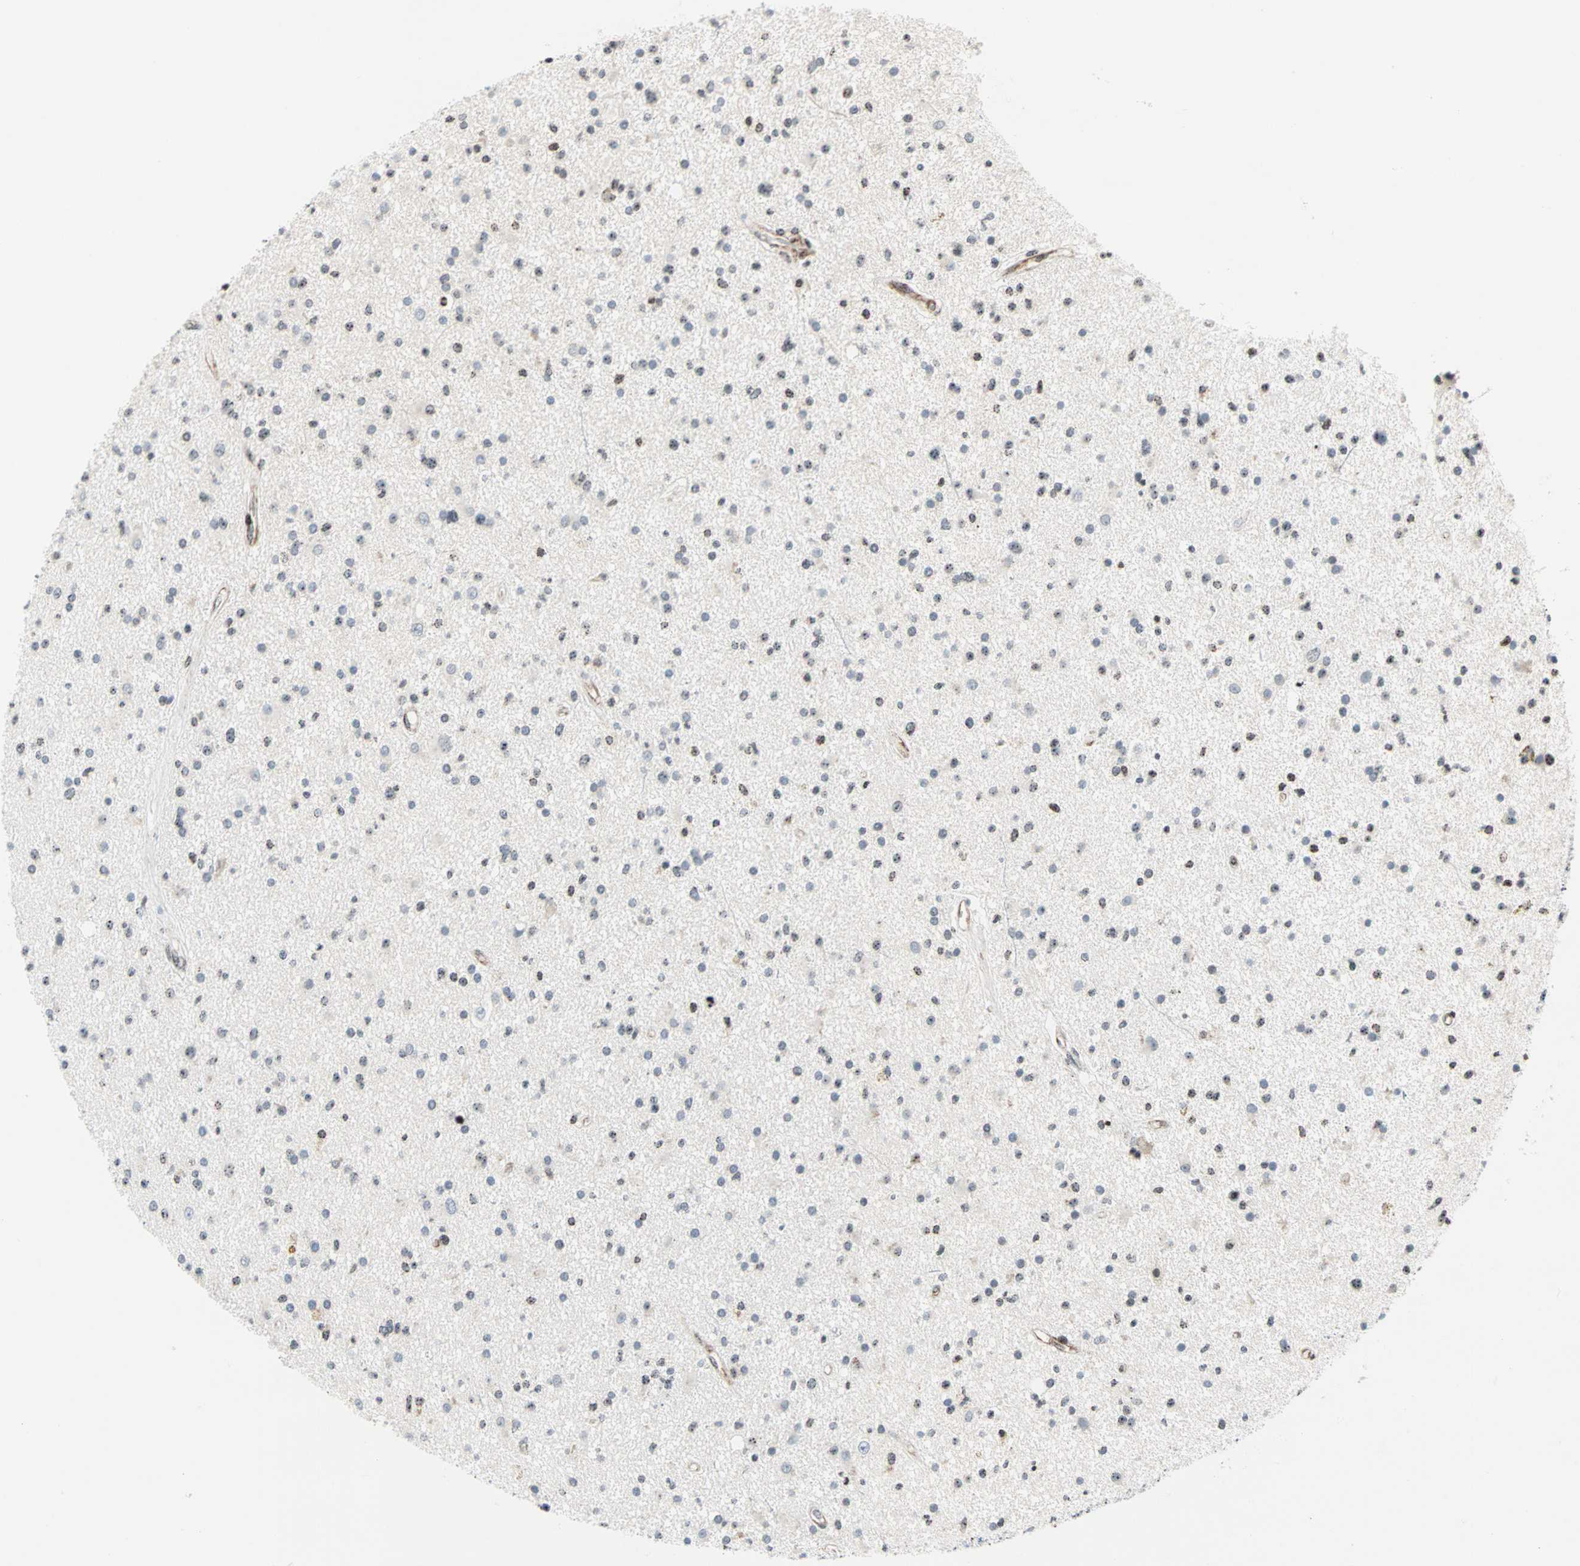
{"staining": {"intensity": "weak", "quantity": "<25%", "location": "nuclear"}, "tissue": "glioma", "cell_type": "Tumor cells", "image_type": "cancer", "snomed": [{"axis": "morphology", "description": "Glioma, malignant, High grade"}, {"axis": "topography", "description": "Brain"}], "caption": "This micrograph is of glioma stained with IHC to label a protein in brown with the nuclei are counter-stained blue. There is no staining in tumor cells.", "gene": "CENPA", "patient": {"sex": "male", "age": 33}}